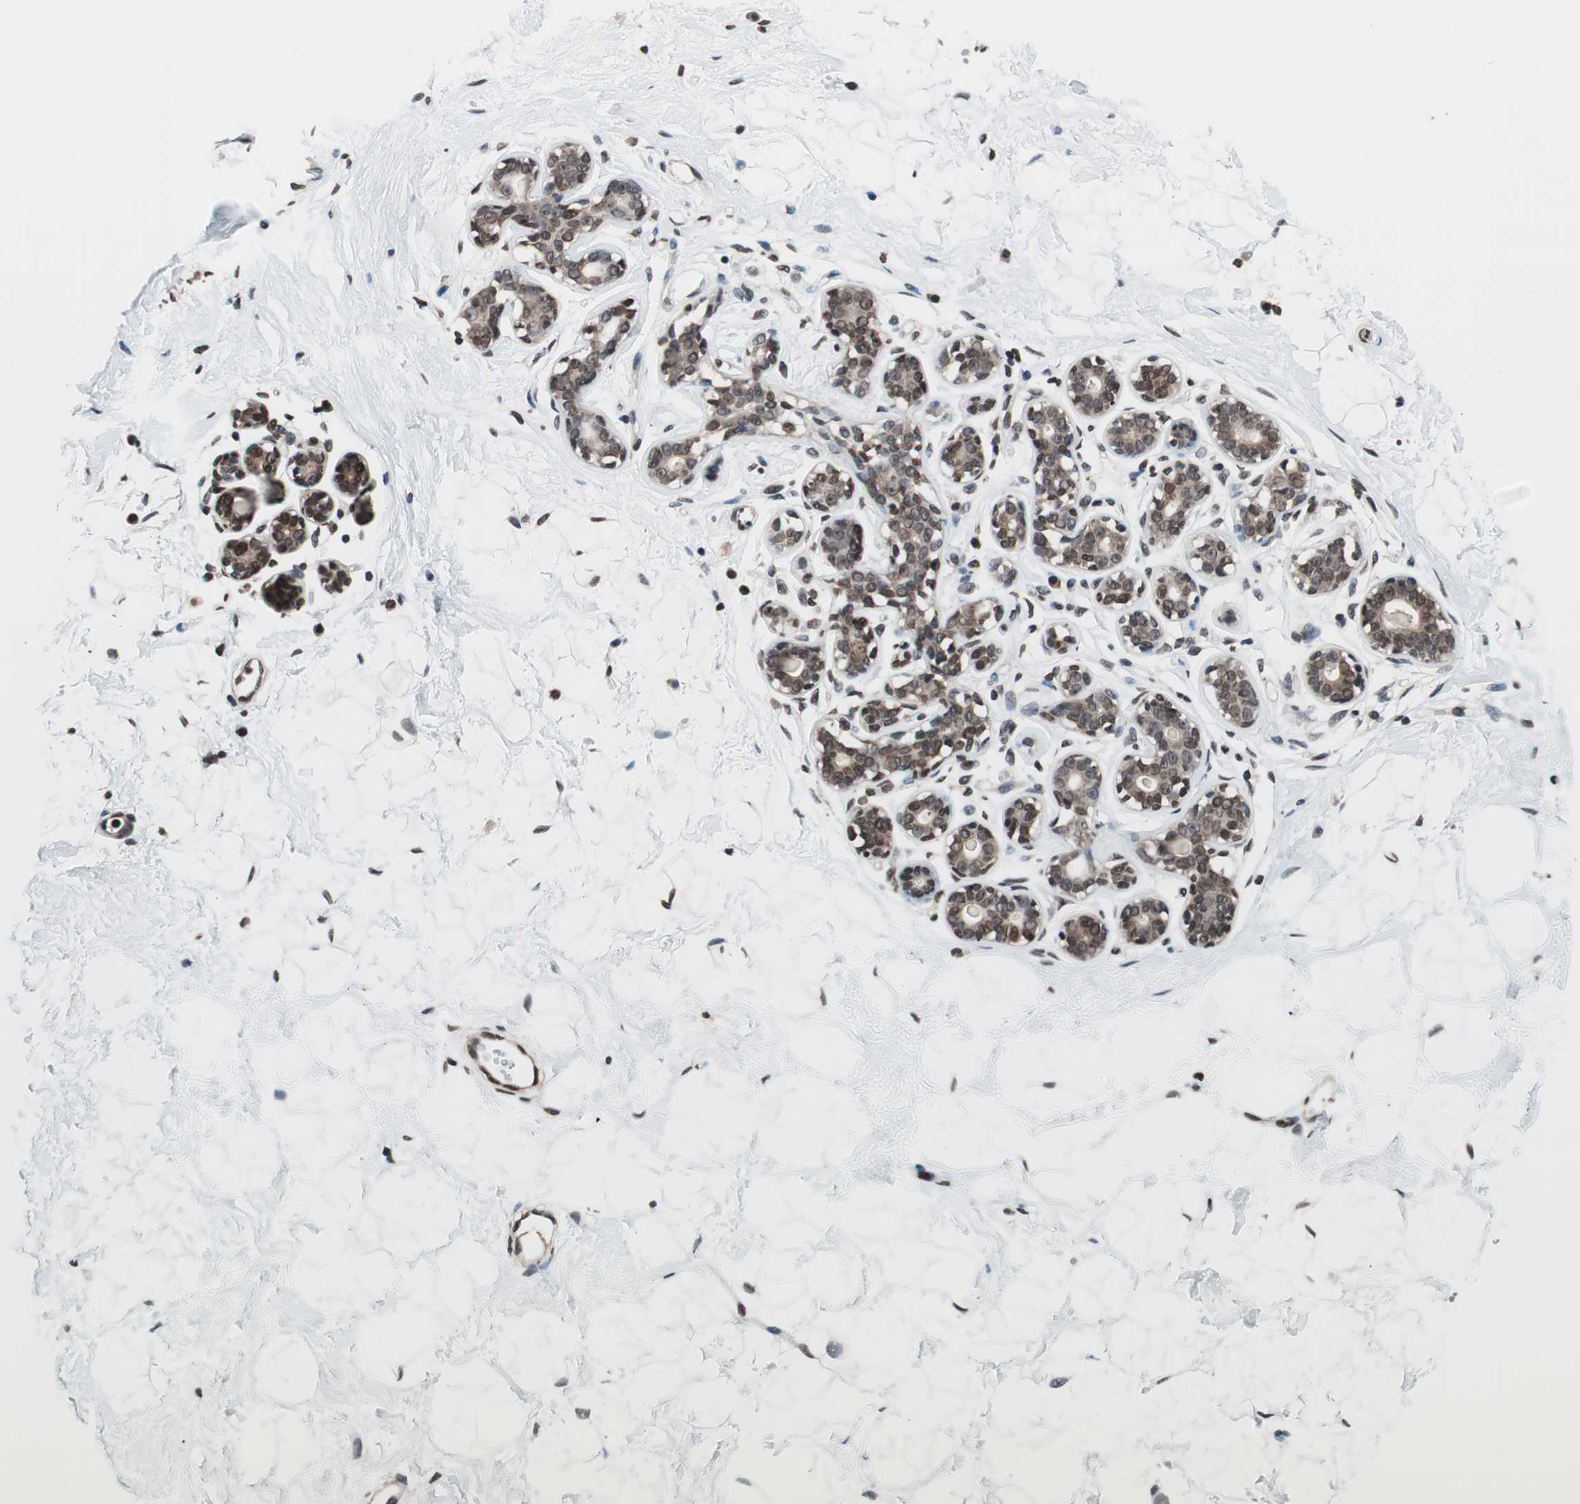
{"staining": {"intensity": "moderate", "quantity": "25%-75%", "location": "nuclear"}, "tissue": "breast", "cell_type": "Adipocytes", "image_type": "normal", "snomed": [{"axis": "morphology", "description": "Normal tissue, NOS"}, {"axis": "topography", "description": "Breast"}], "caption": "Immunohistochemistry histopathology image of unremarkable breast: human breast stained using immunohistochemistry demonstrates medium levels of moderate protein expression localized specifically in the nuclear of adipocytes, appearing as a nuclear brown color.", "gene": "RFC1", "patient": {"sex": "female", "age": 23}}